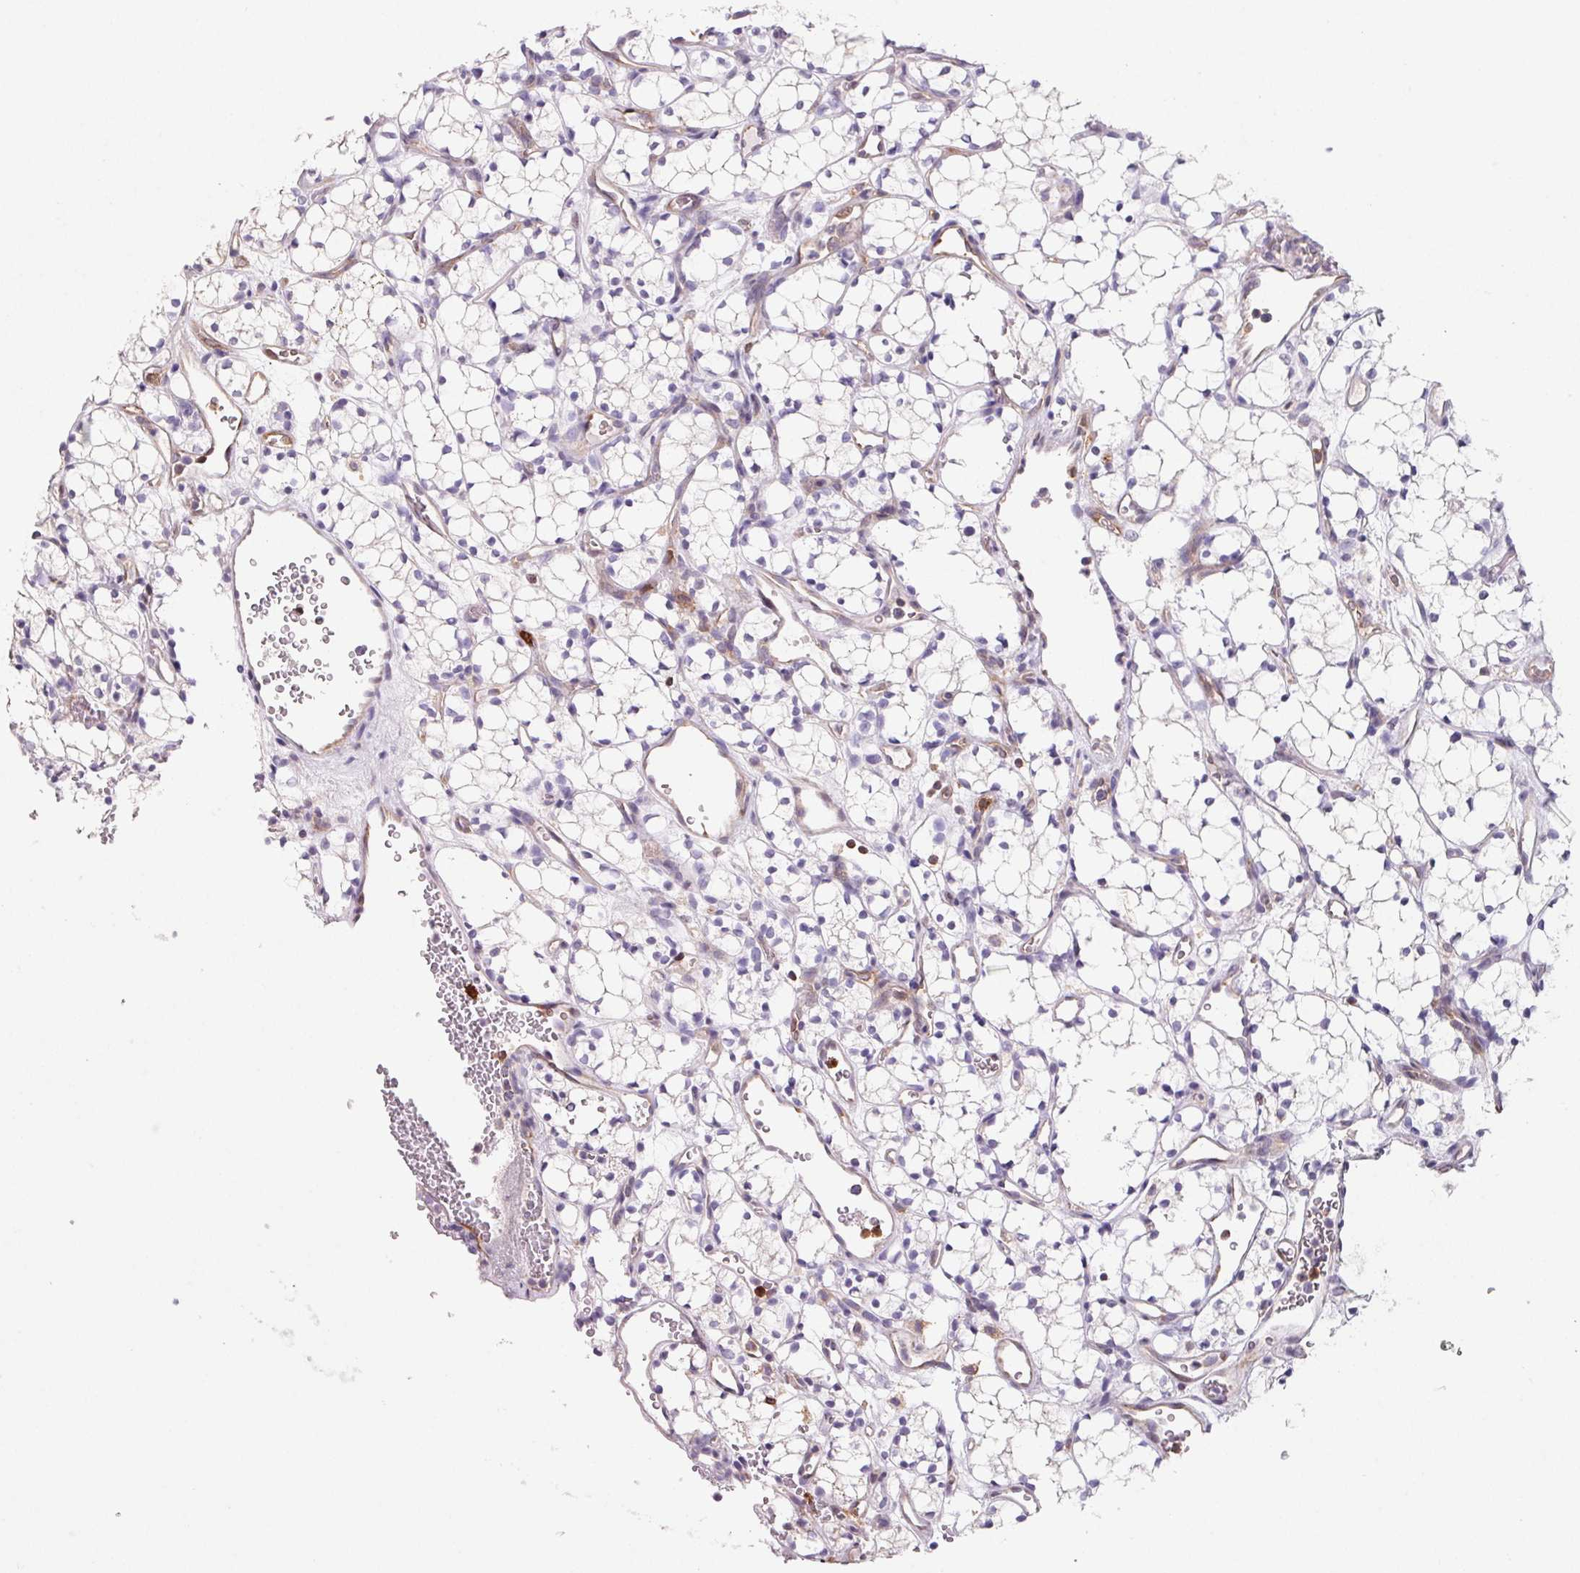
{"staining": {"intensity": "negative", "quantity": "none", "location": "none"}, "tissue": "renal cancer", "cell_type": "Tumor cells", "image_type": "cancer", "snomed": [{"axis": "morphology", "description": "Adenocarcinoma, NOS"}, {"axis": "topography", "description": "Kidney"}], "caption": "DAB immunohistochemical staining of human renal cancer demonstrates no significant staining in tumor cells.", "gene": "GBP1", "patient": {"sex": "female", "age": 69}}